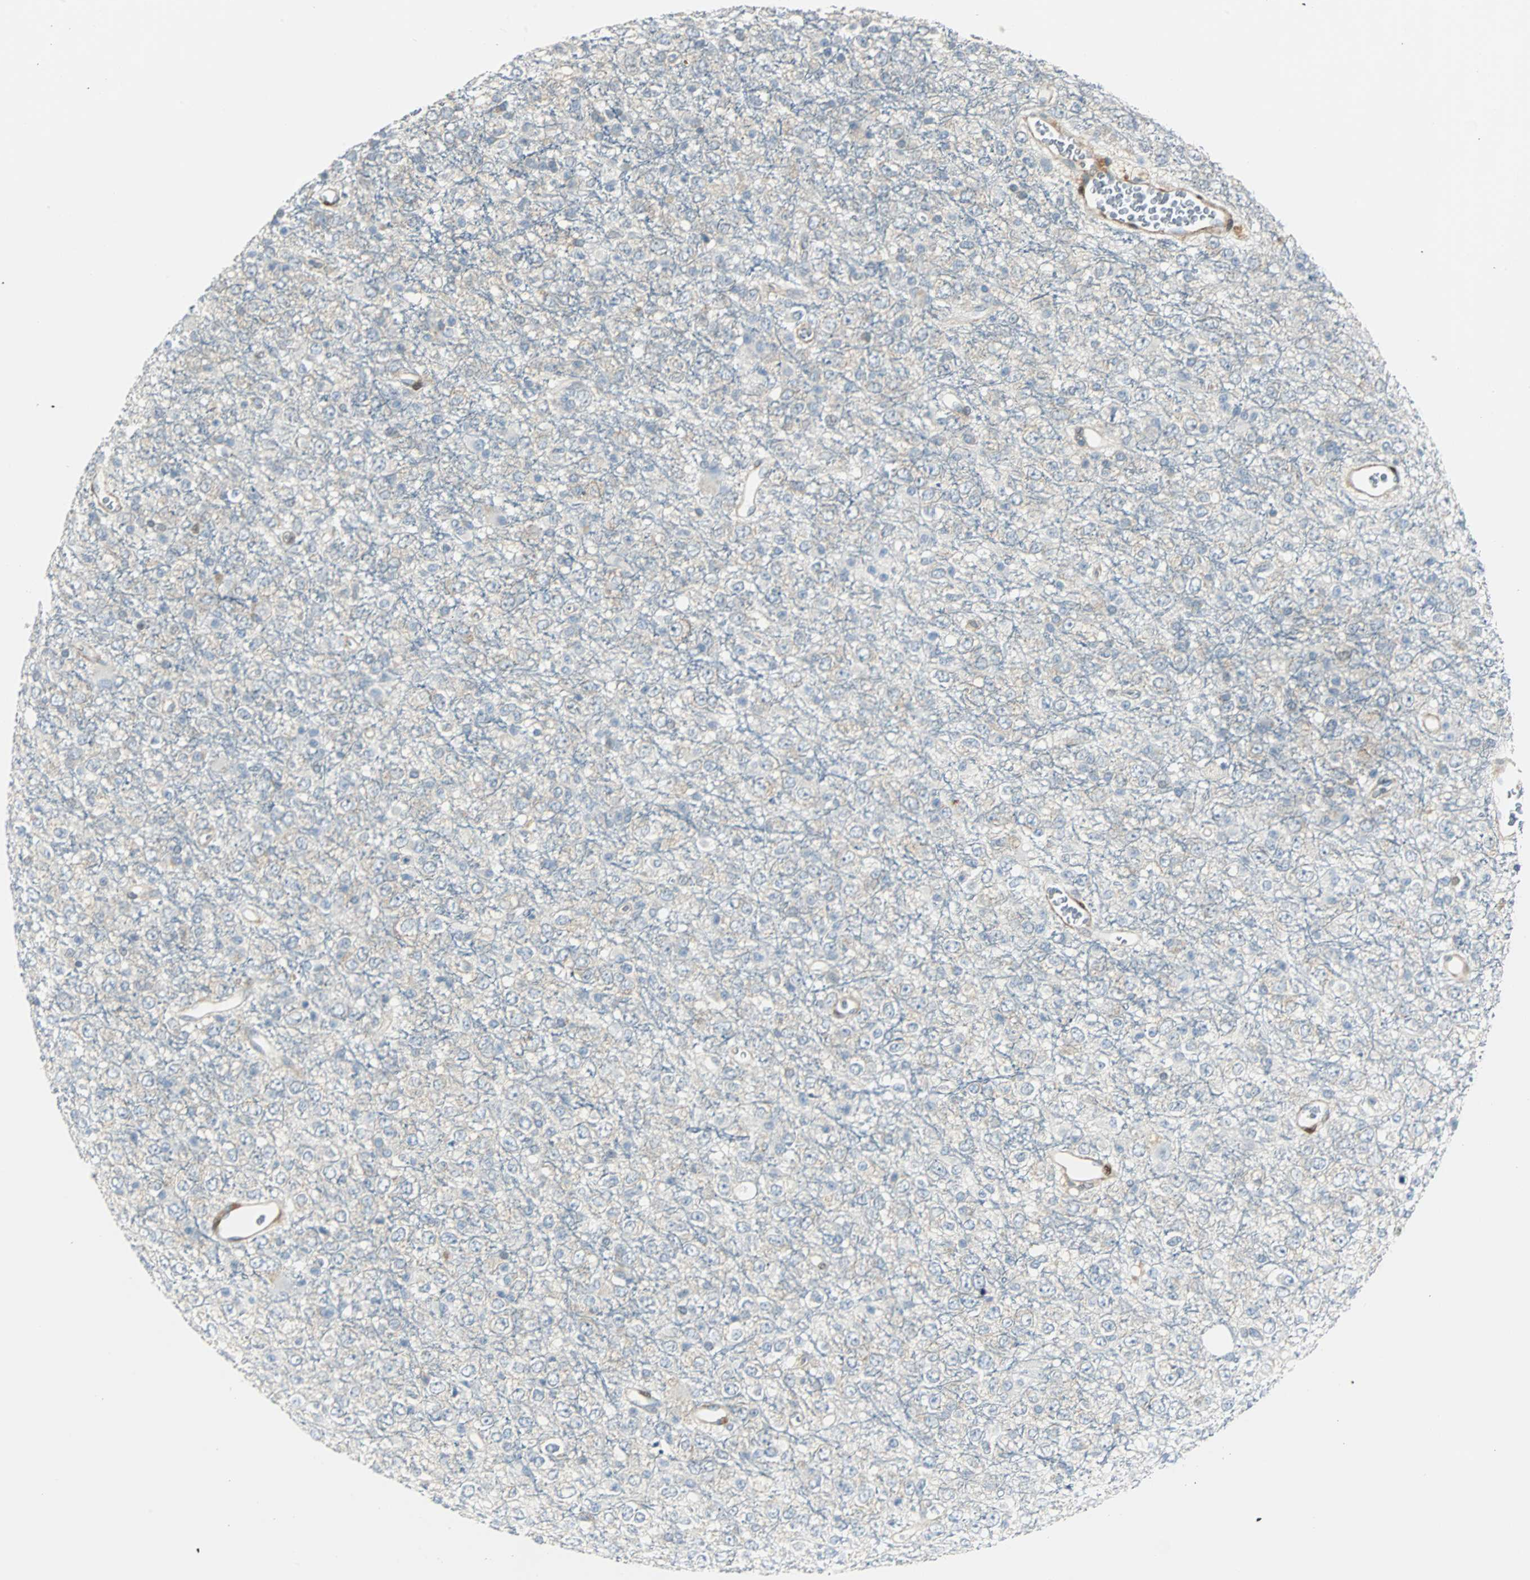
{"staining": {"intensity": "weak", "quantity": "<25%", "location": "cytoplasmic/membranous"}, "tissue": "glioma", "cell_type": "Tumor cells", "image_type": "cancer", "snomed": [{"axis": "morphology", "description": "Glioma, malignant, High grade"}, {"axis": "topography", "description": "pancreas cauda"}], "caption": "Malignant high-grade glioma was stained to show a protein in brown. There is no significant expression in tumor cells.", "gene": "FHL2", "patient": {"sex": "male", "age": 60}}